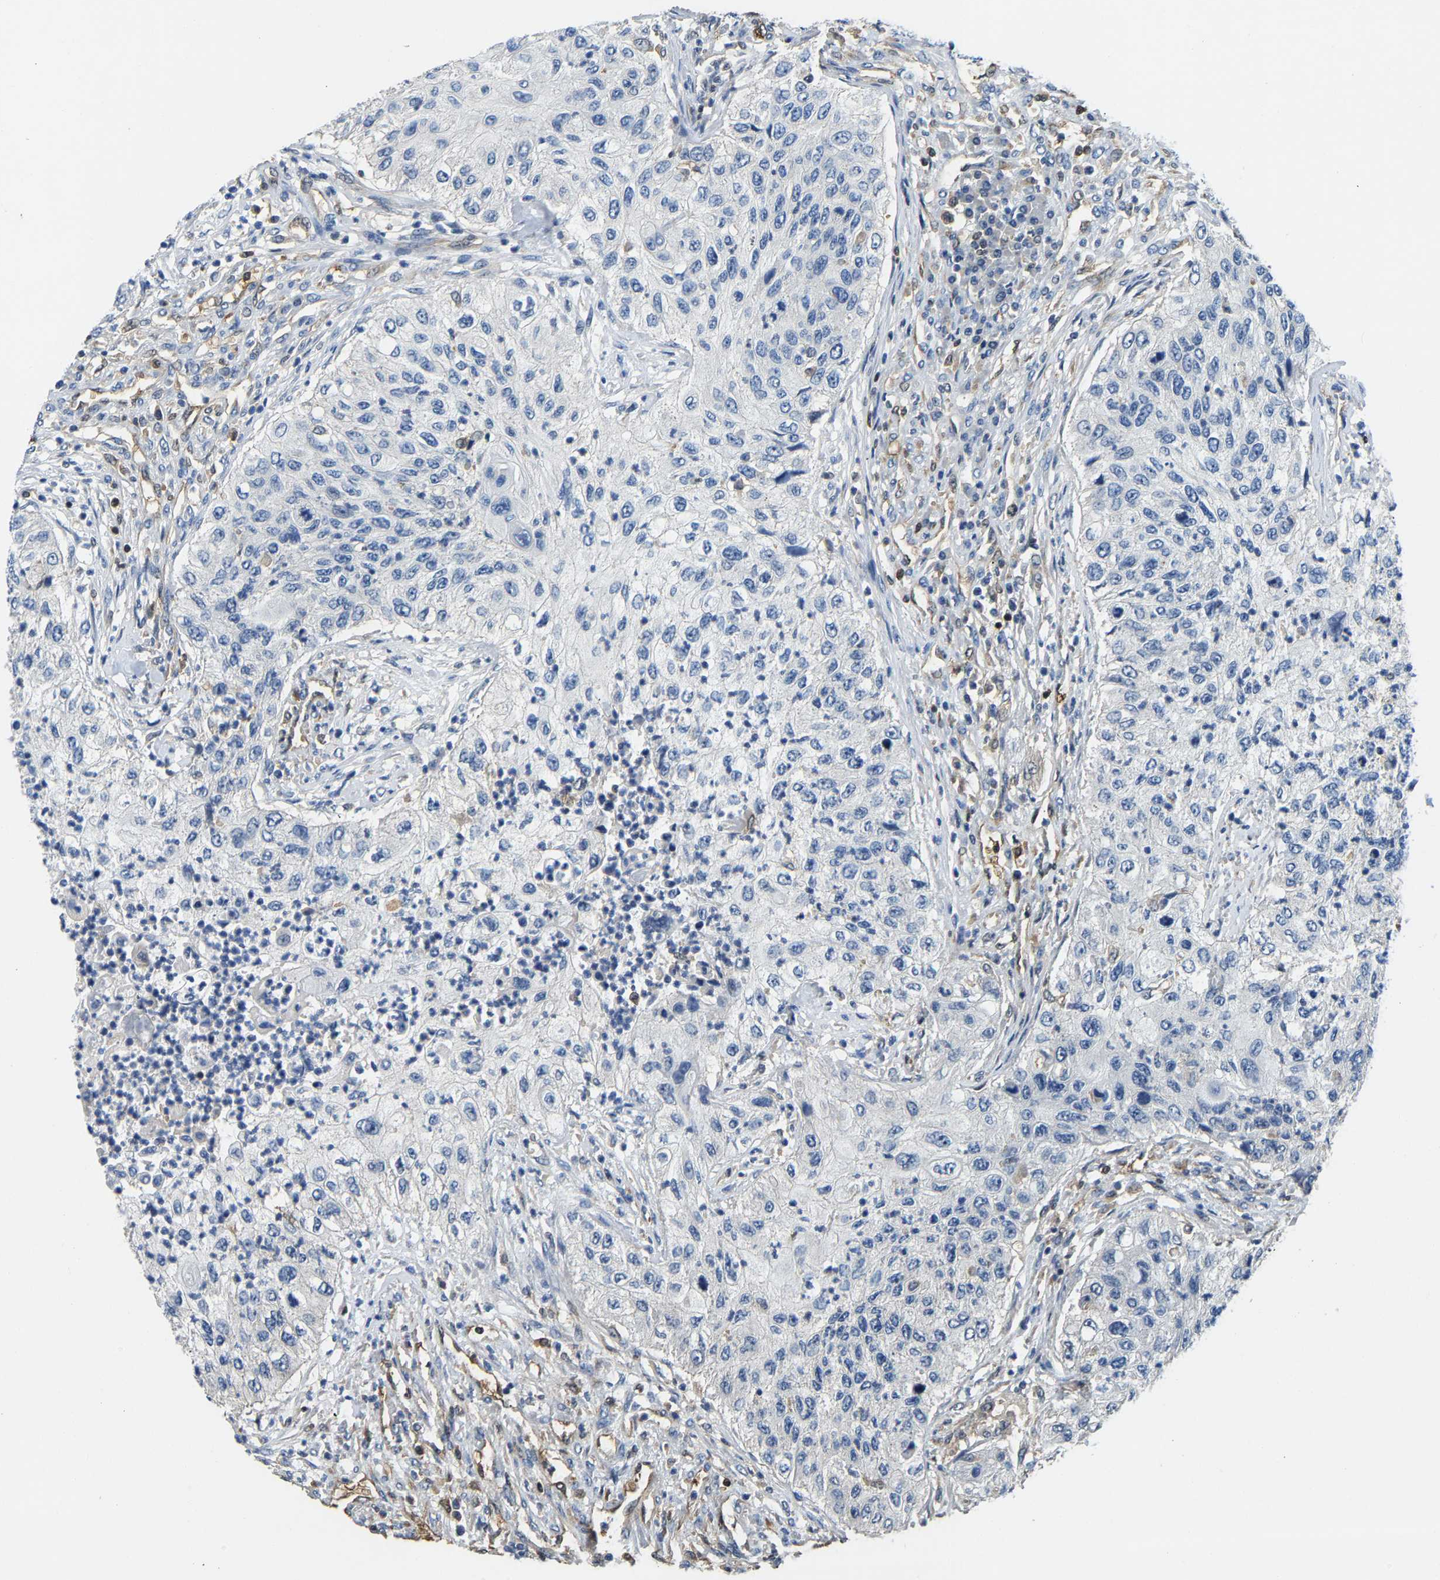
{"staining": {"intensity": "negative", "quantity": "none", "location": "none"}, "tissue": "urothelial cancer", "cell_type": "Tumor cells", "image_type": "cancer", "snomed": [{"axis": "morphology", "description": "Urothelial carcinoma, High grade"}, {"axis": "topography", "description": "Urinary bladder"}], "caption": "Immunohistochemical staining of human urothelial carcinoma (high-grade) exhibits no significant positivity in tumor cells.", "gene": "GIMAP7", "patient": {"sex": "female", "age": 60}}